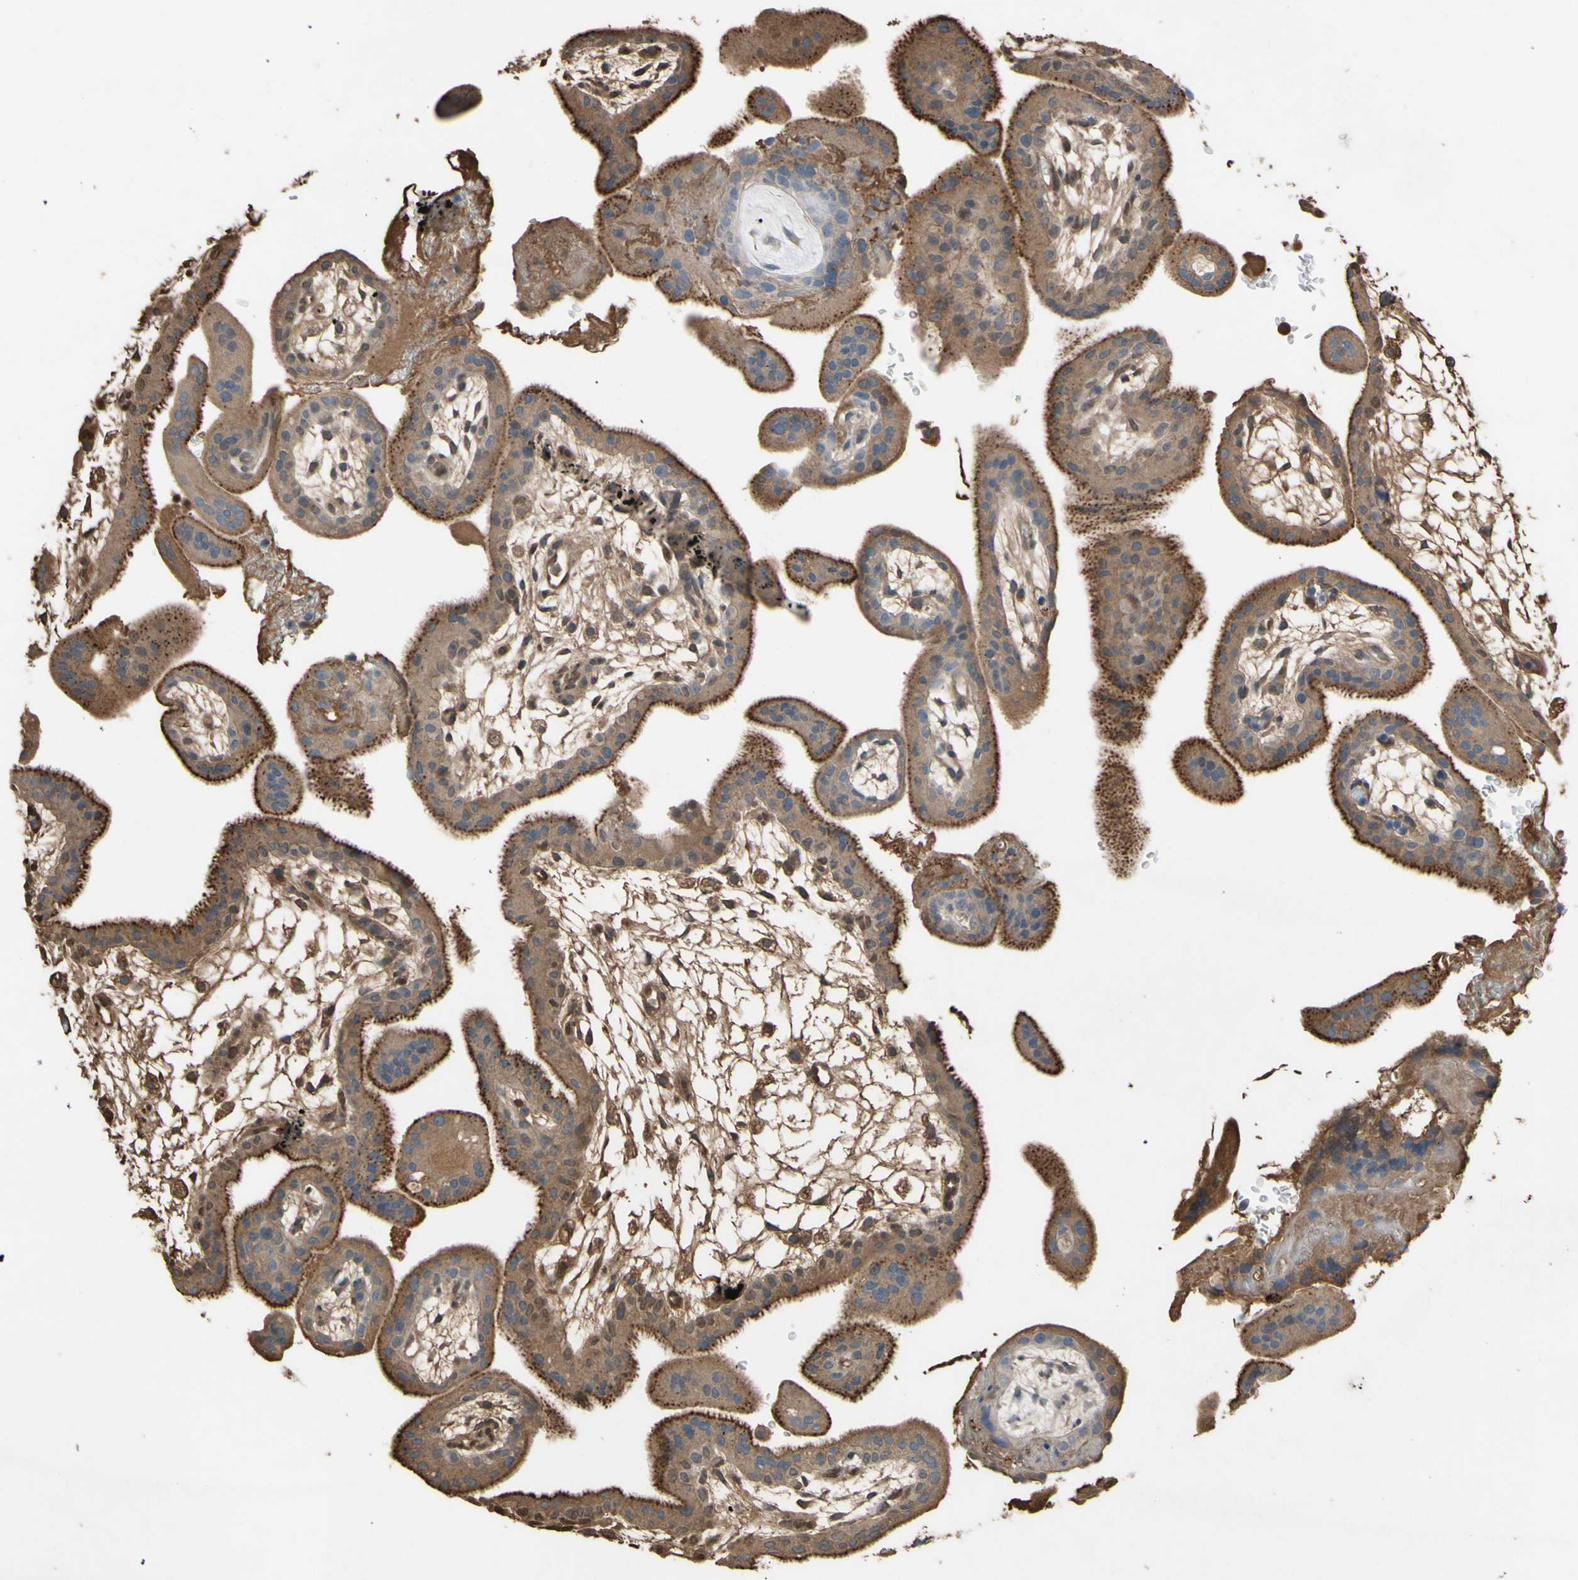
{"staining": {"intensity": "weak", "quantity": ">75%", "location": "cytoplasmic/membranous"}, "tissue": "placenta", "cell_type": "Decidual cells", "image_type": "normal", "snomed": [{"axis": "morphology", "description": "Normal tissue, NOS"}, {"axis": "topography", "description": "Placenta"}], "caption": "Placenta stained with IHC displays weak cytoplasmic/membranous staining in about >75% of decidual cells.", "gene": "PTGDS", "patient": {"sex": "female", "age": 35}}